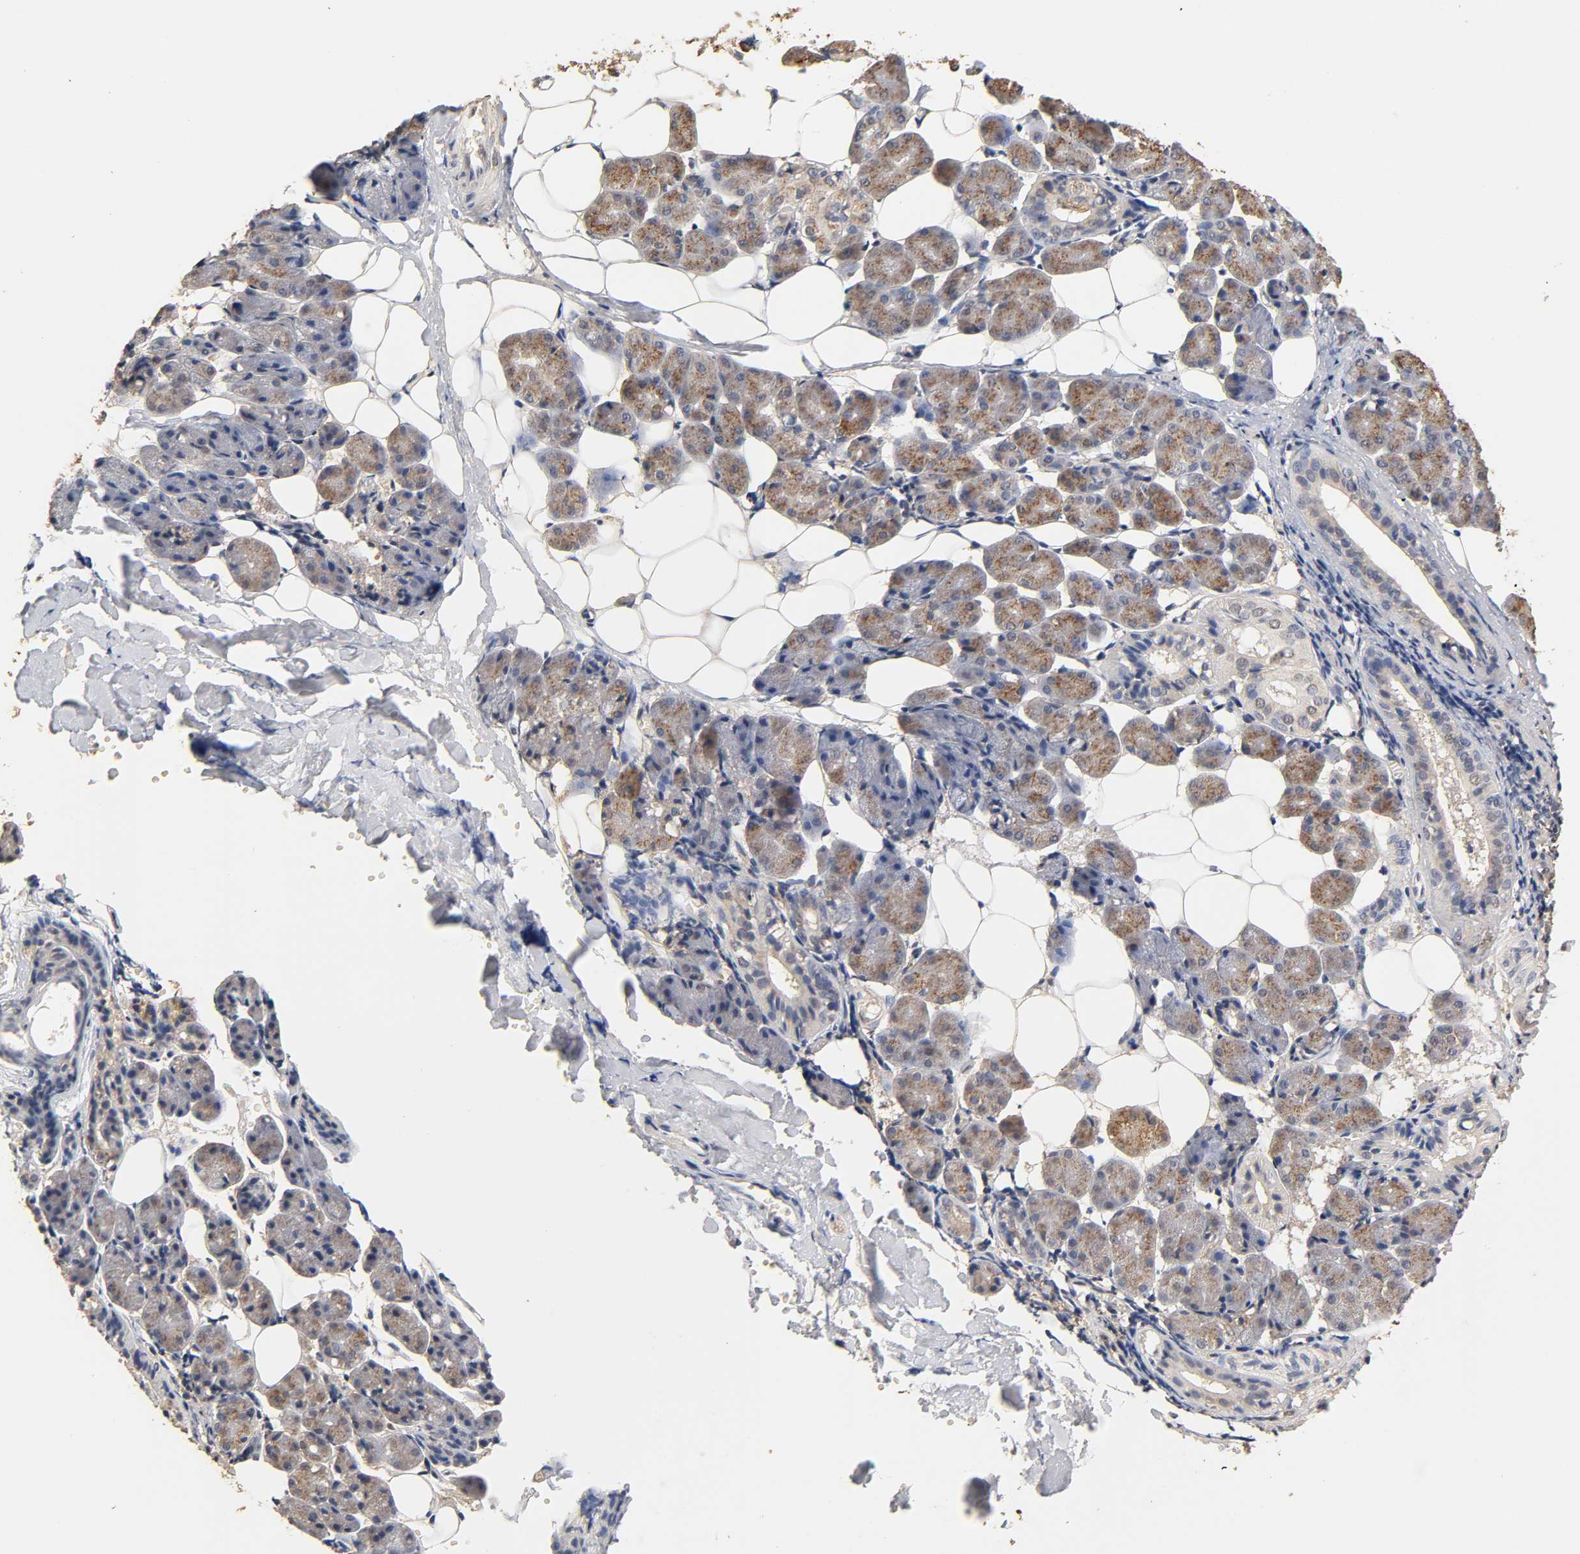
{"staining": {"intensity": "moderate", "quantity": "25%-75%", "location": "cytoplasmic/membranous"}, "tissue": "salivary gland", "cell_type": "Glandular cells", "image_type": "normal", "snomed": [{"axis": "morphology", "description": "Normal tissue, NOS"}, {"axis": "morphology", "description": "Adenoma, NOS"}, {"axis": "topography", "description": "Salivary gland"}], "caption": "Immunohistochemistry (DAB) staining of unremarkable human salivary gland shows moderate cytoplasmic/membranous protein expression in approximately 25%-75% of glandular cells. (Brightfield microscopy of DAB IHC at high magnification).", "gene": "PKN1", "patient": {"sex": "female", "age": 32}}